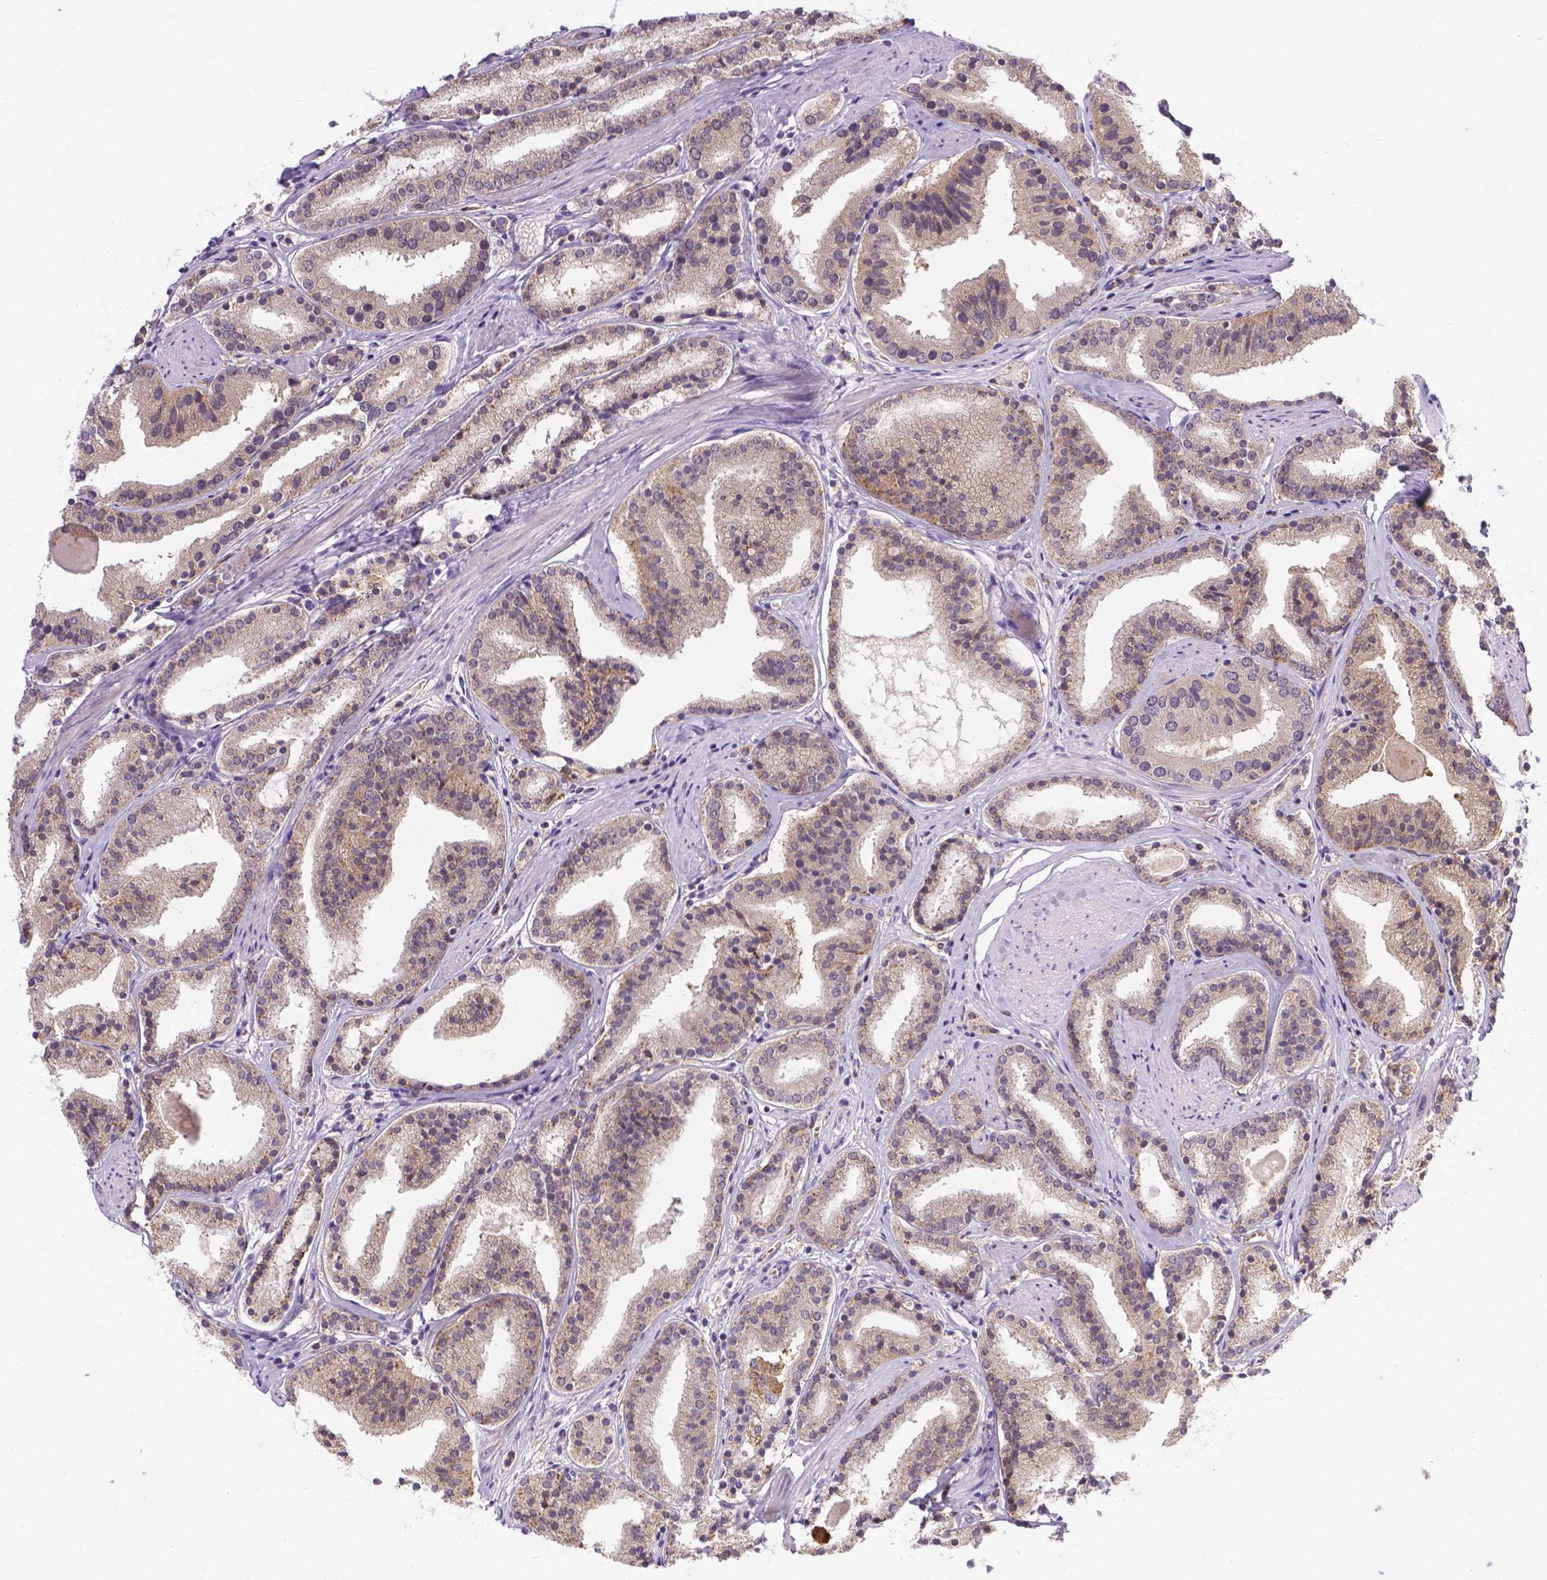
{"staining": {"intensity": "weak", "quantity": "<25%", "location": "cytoplasmic/membranous"}, "tissue": "prostate cancer", "cell_type": "Tumor cells", "image_type": "cancer", "snomed": [{"axis": "morphology", "description": "Adenocarcinoma, High grade"}, {"axis": "topography", "description": "Prostate"}], "caption": "Tumor cells are negative for protein expression in human prostate cancer (adenocarcinoma (high-grade)).", "gene": "TM4SF18", "patient": {"sex": "male", "age": 63}}